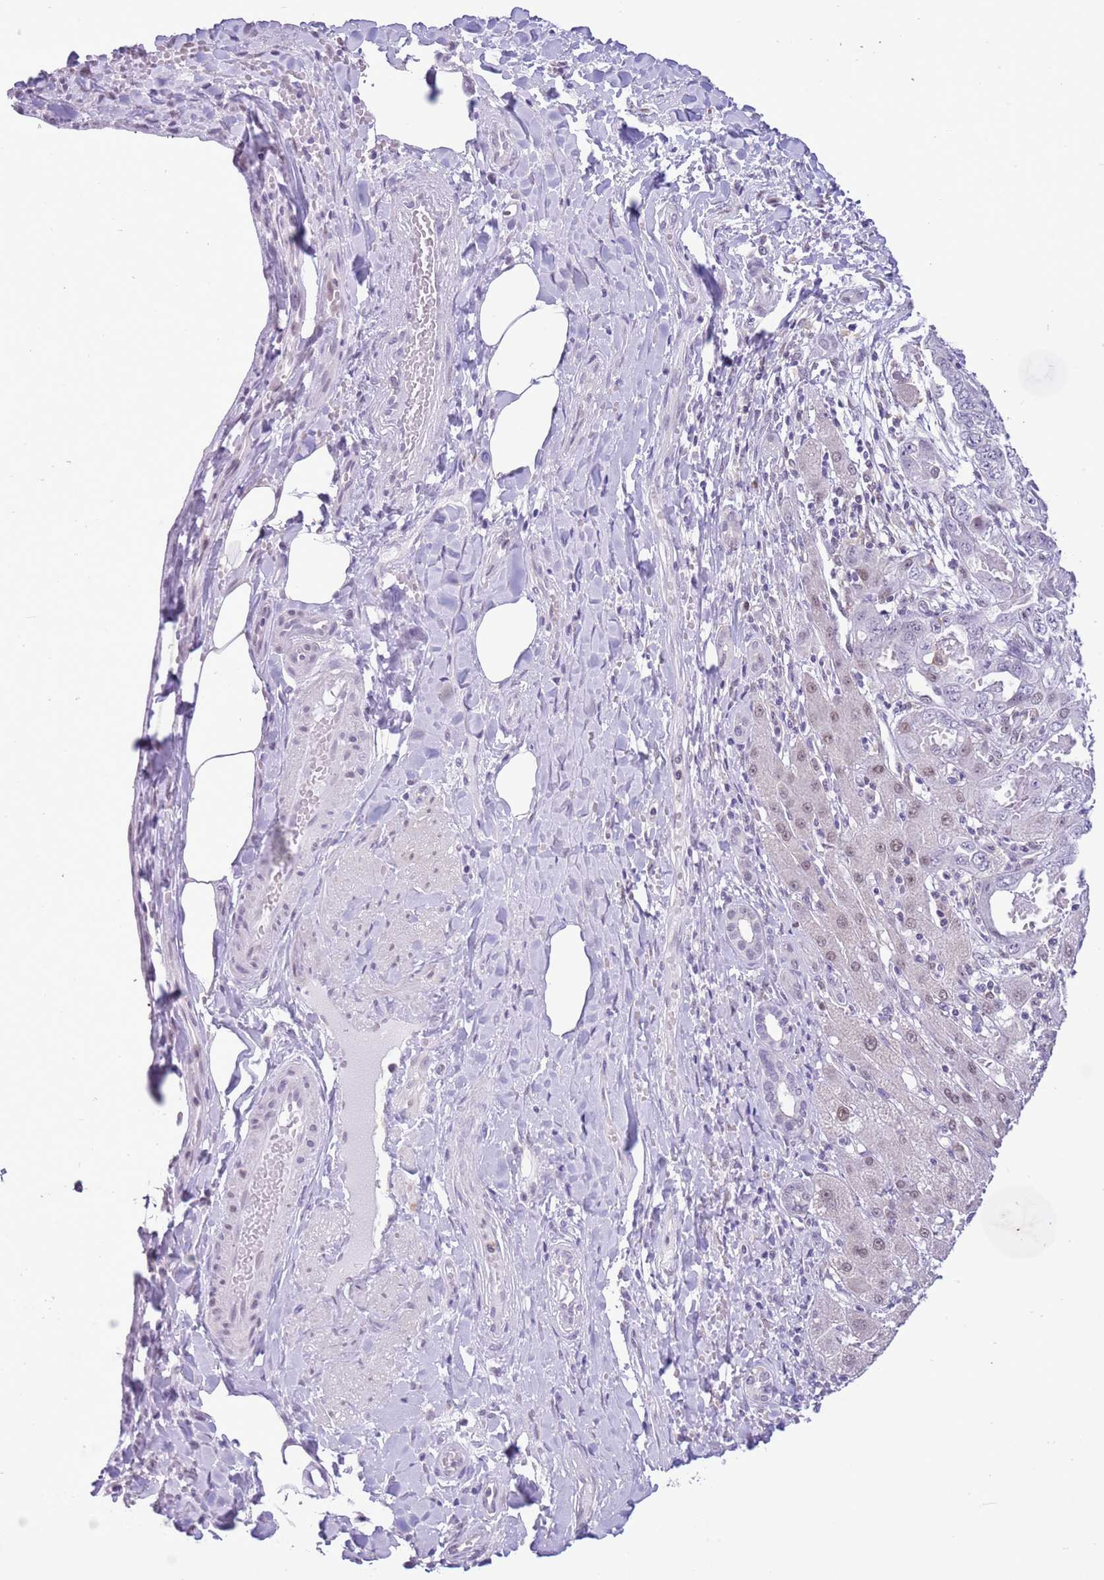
{"staining": {"intensity": "weak", "quantity": "<25%", "location": "nuclear"}, "tissue": "liver cancer", "cell_type": "Tumor cells", "image_type": "cancer", "snomed": [{"axis": "morphology", "description": "Cholangiocarcinoma"}, {"axis": "topography", "description": "Liver"}], "caption": "Liver cholangiocarcinoma stained for a protein using immunohistochemistry (IHC) shows no positivity tumor cells.", "gene": "PPP1R17", "patient": {"sex": "male", "age": 59}}